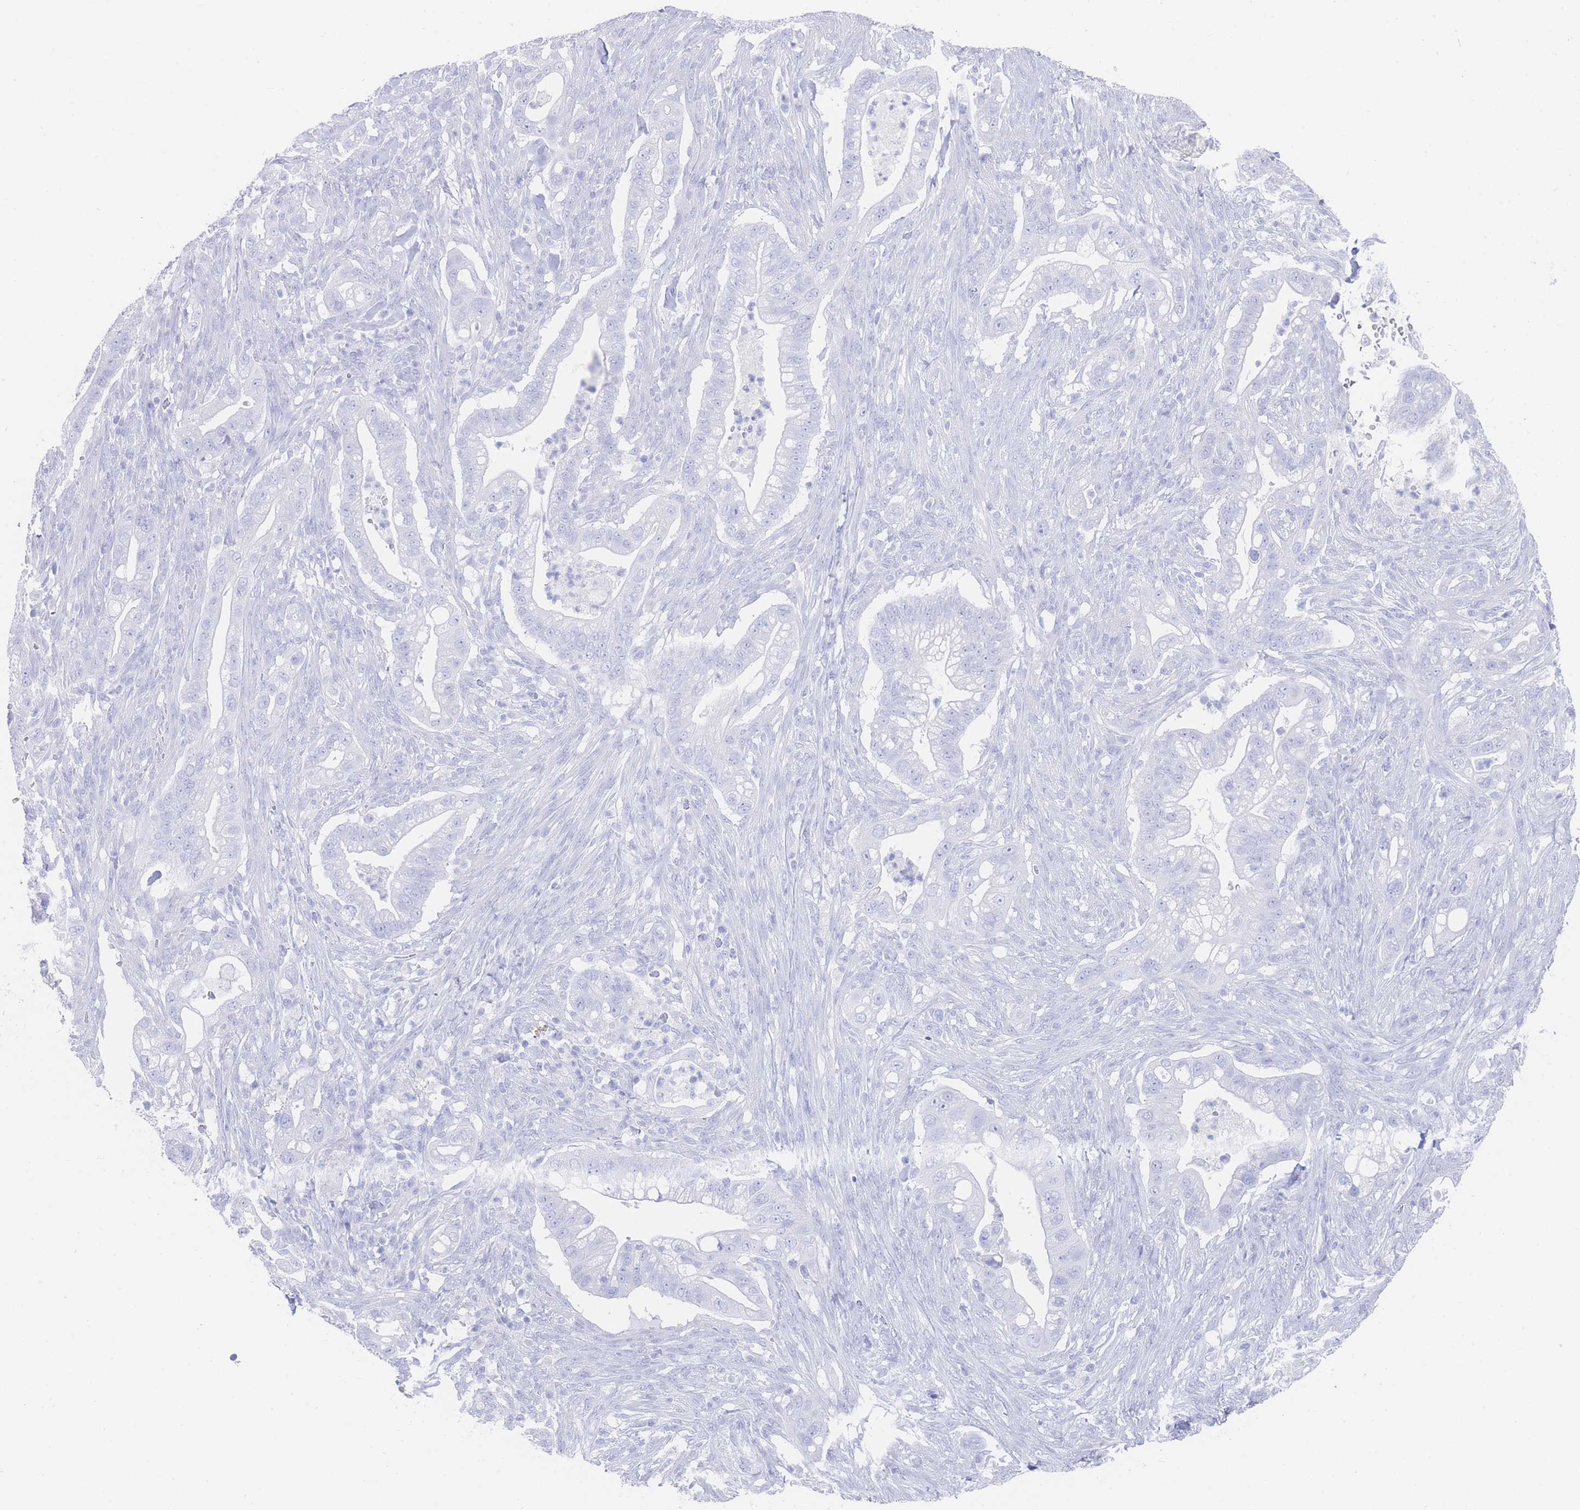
{"staining": {"intensity": "negative", "quantity": "none", "location": "none"}, "tissue": "pancreatic cancer", "cell_type": "Tumor cells", "image_type": "cancer", "snomed": [{"axis": "morphology", "description": "Adenocarcinoma, NOS"}, {"axis": "topography", "description": "Pancreas"}], "caption": "Micrograph shows no protein staining in tumor cells of adenocarcinoma (pancreatic) tissue.", "gene": "LRRC37A", "patient": {"sex": "male", "age": 44}}